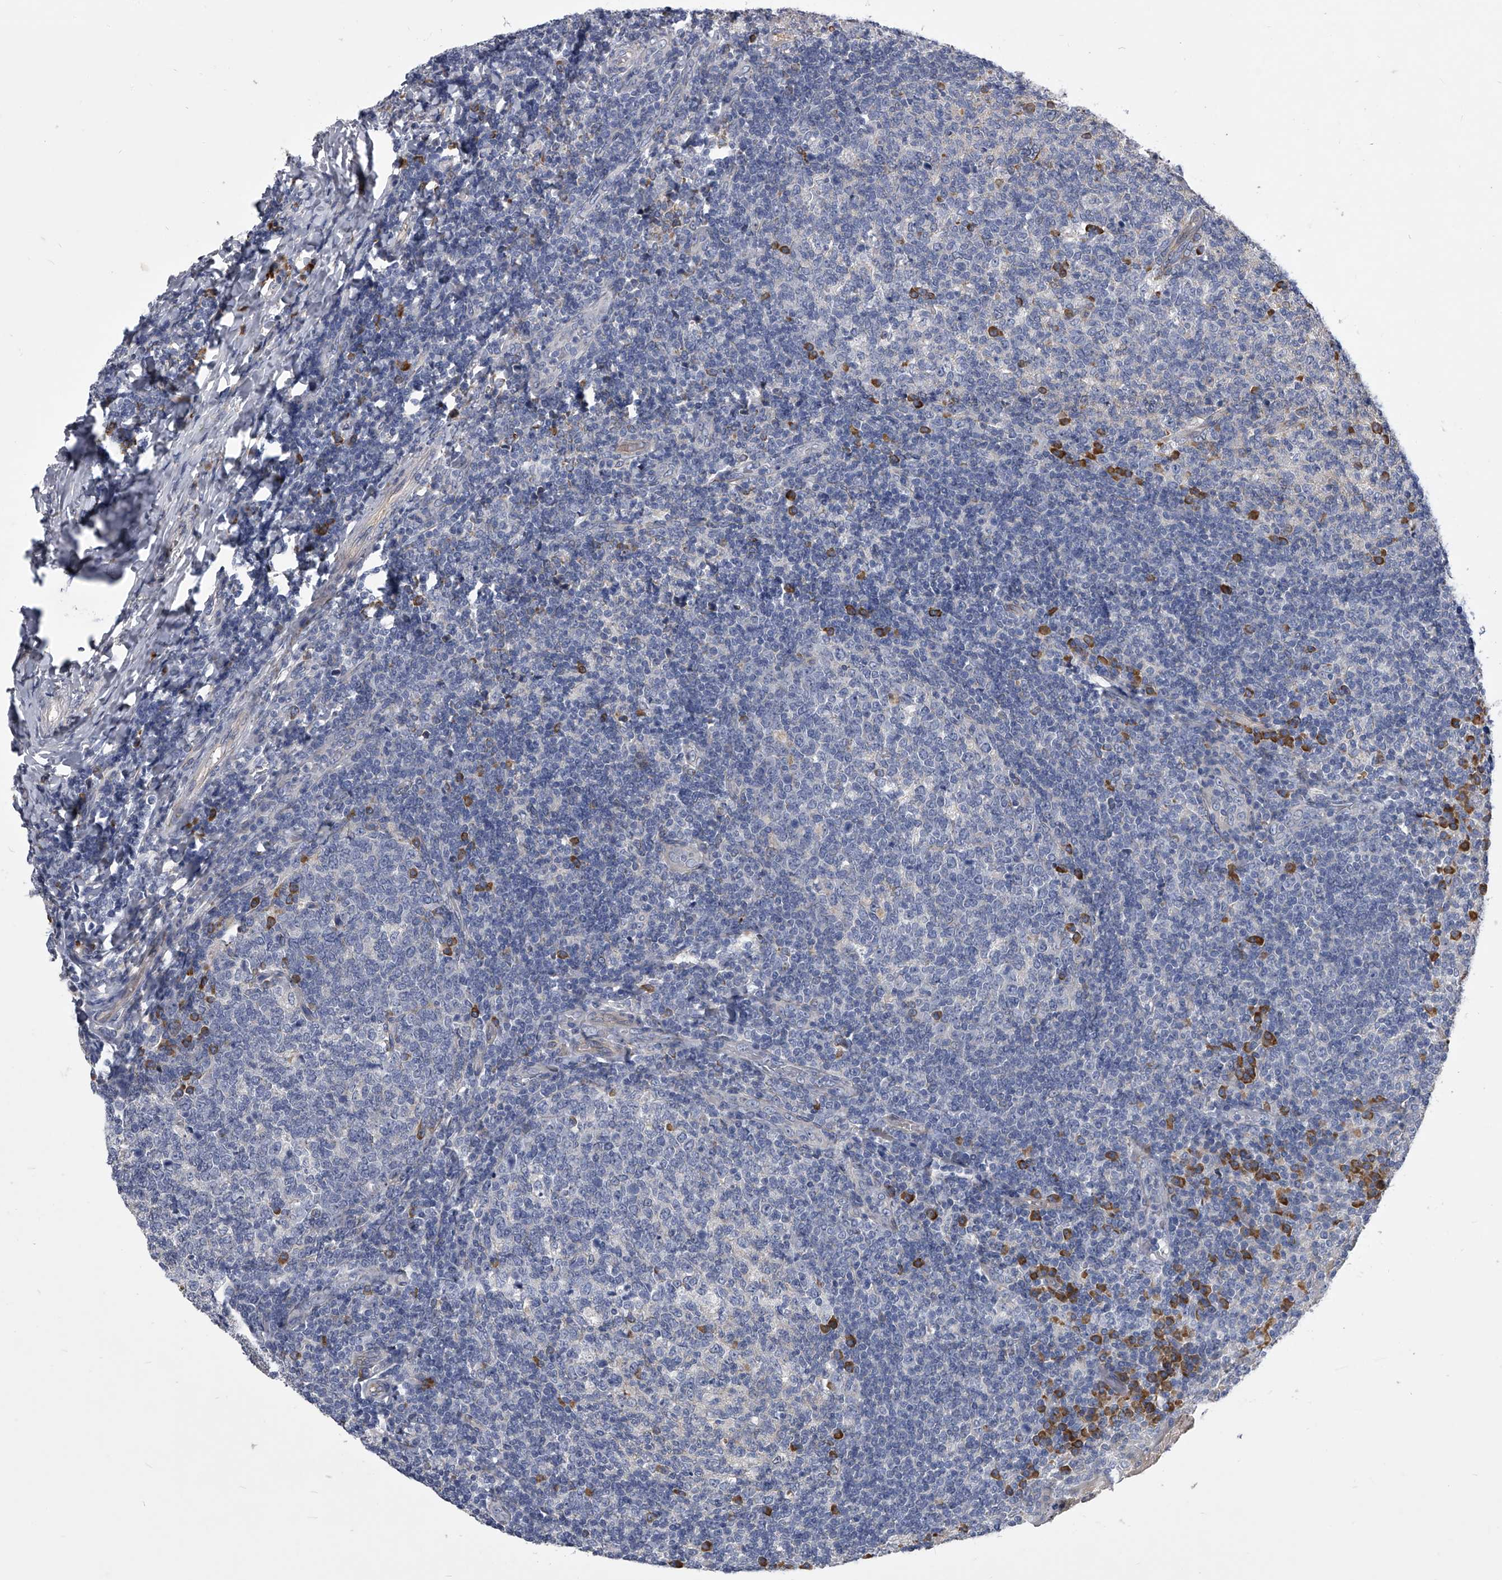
{"staining": {"intensity": "strong", "quantity": "<25%", "location": "cytoplasmic/membranous"}, "tissue": "tonsil", "cell_type": "Germinal center cells", "image_type": "normal", "snomed": [{"axis": "morphology", "description": "Normal tissue, NOS"}, {"axis": "topography", "description": "Tonsil"}], "caption": "Tonsil stained with immunohistochemistry (IHC) demonstrates strong cytoplasmic/membranous expression in approximately <25% of germinal center cells.", "gene": "CCR4", "patient": {"sex": "female", "age": 19}}